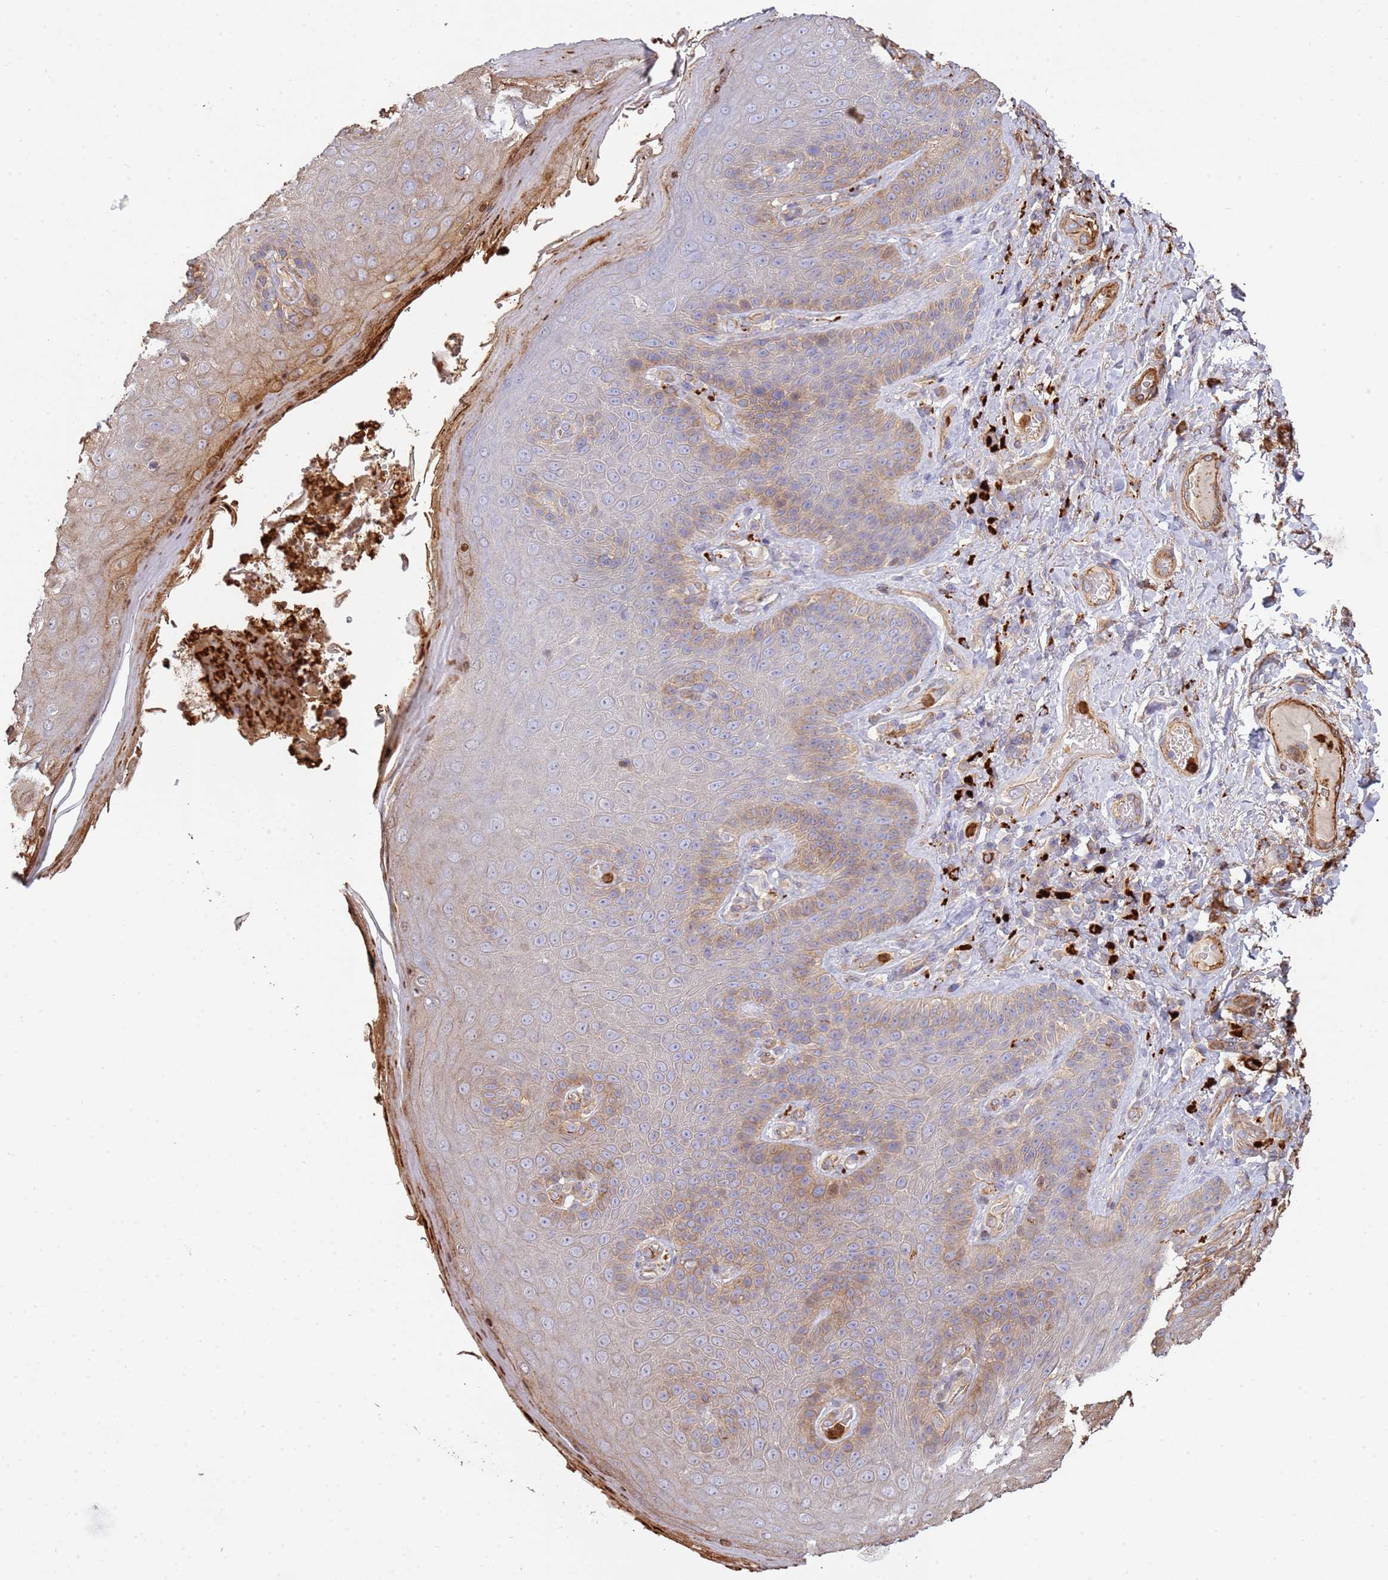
{"staining": {"intensity": "strong", "quantity": "25%-75%", "location": "cytoplasmic/membranous"}, "tissue": "skin", "cell_type": "Epidermal cells", "image_type": "normal", "snomed": [{"axis": "morphology", "description": "Normal tissue, NOS"}, {"axis": "topography", "description": "Anal"}], "caption": "Protein expression analysis of benign skin exhibits strong cytoplasmic/membranous positivity in about 25%-75% of epidermal cells. Nuclei are stained in blue.", "gene": "NDUFAF4", "patient": {"sex": "female", "age": 89}}